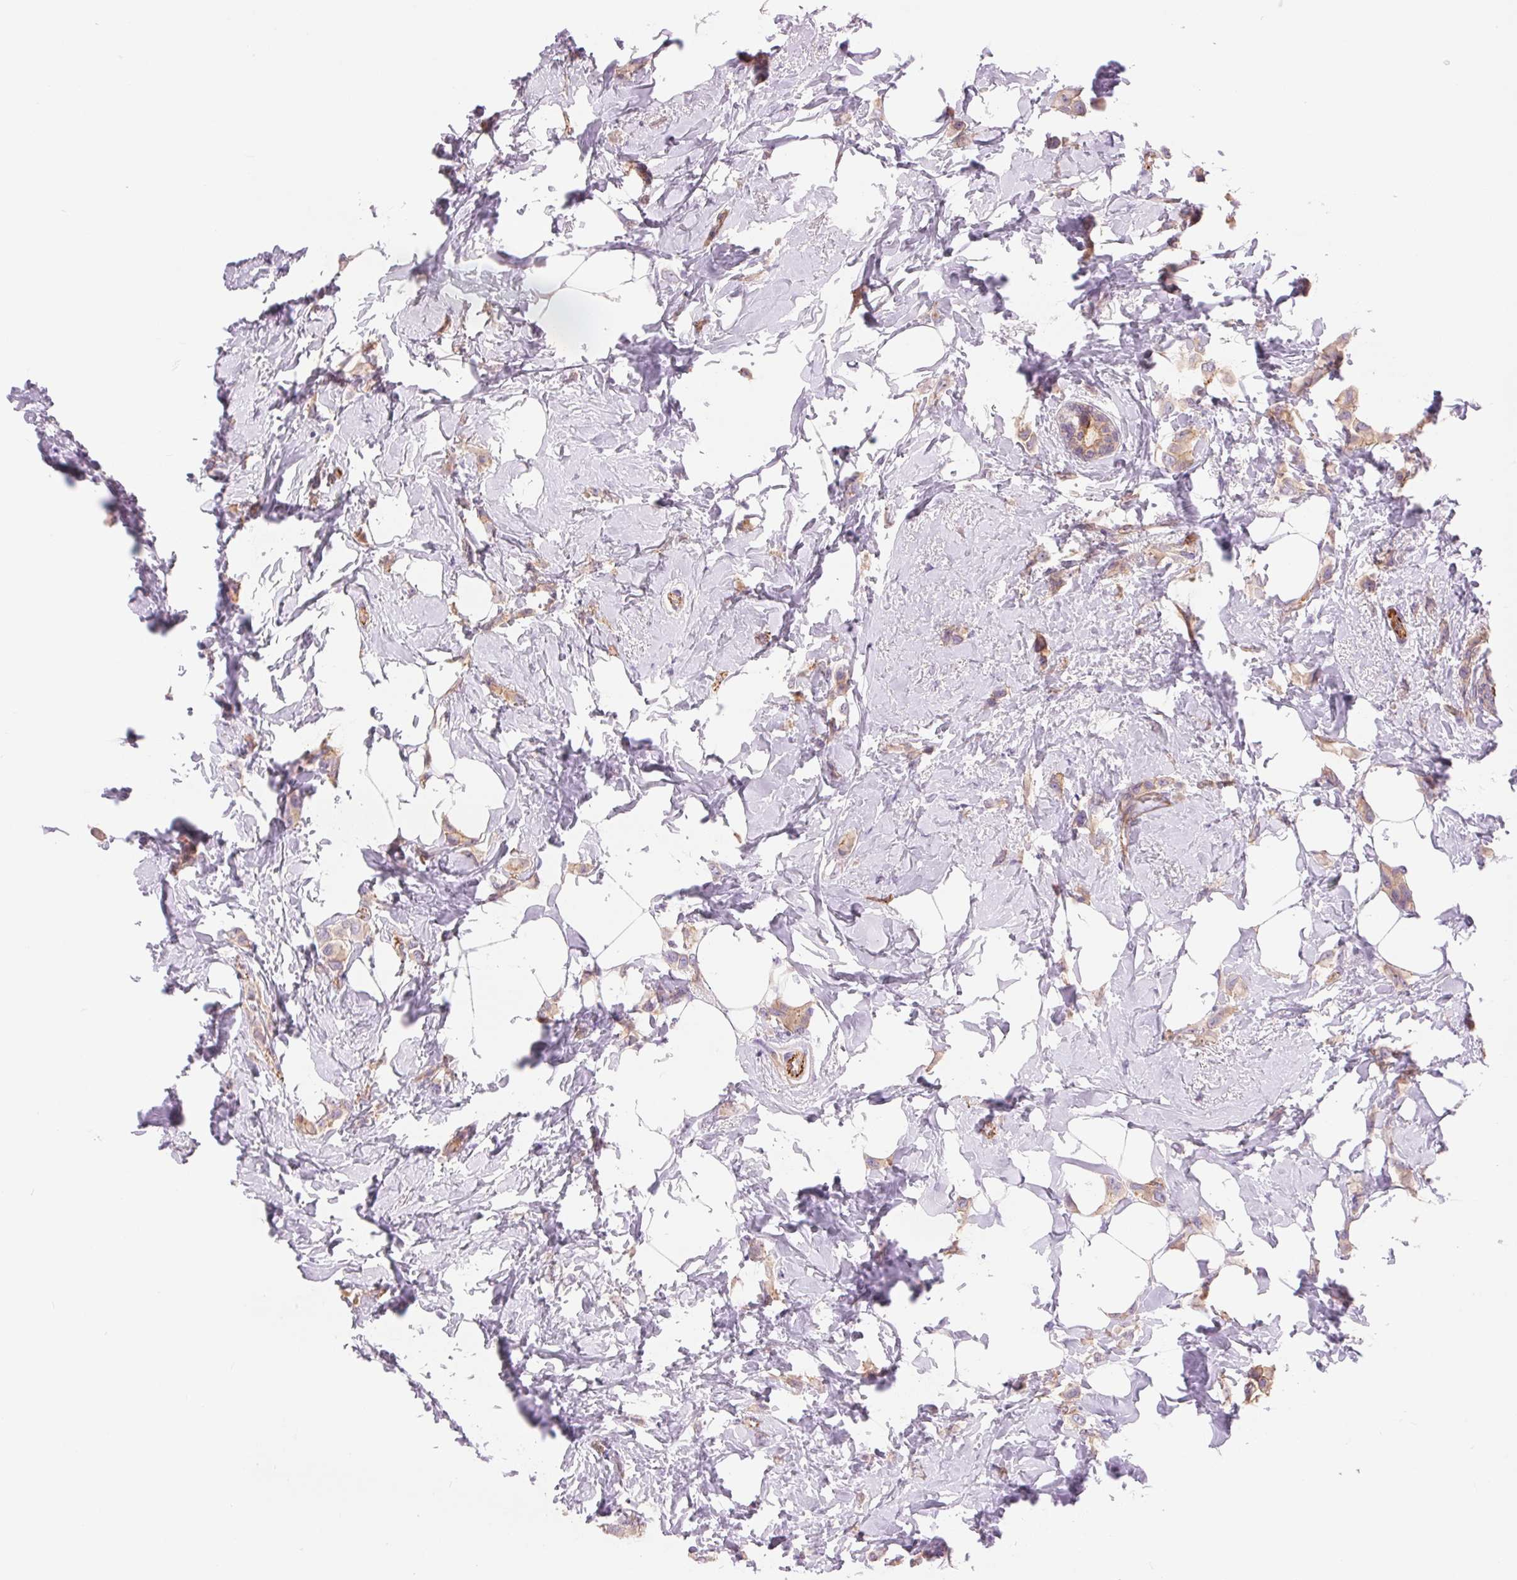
{"staining": {"intensity": "weak", "quantity": ">75%", "location": "cytoplasmic/membranous"}, "tissue": "breast cancer", "cell_type": "Tumor cells", "image_type": "cancer", "snomed": [{"axis": "morphology", "description": "Lobular carcinoma"}, {"axis": "topography", "description": "Breast"}], "caption": "Immunohistochemical staining of breast cancer exhibits low levels of weak cytoplasmic/membranous expression in about >75% of tumor cells. Using DAB (brown) and hematoxylin (blue) stains, captured at high magnification using brightfield microscopy.", "gene": "DIXDC1", "patient": {"sex": "female", "age": 66}}